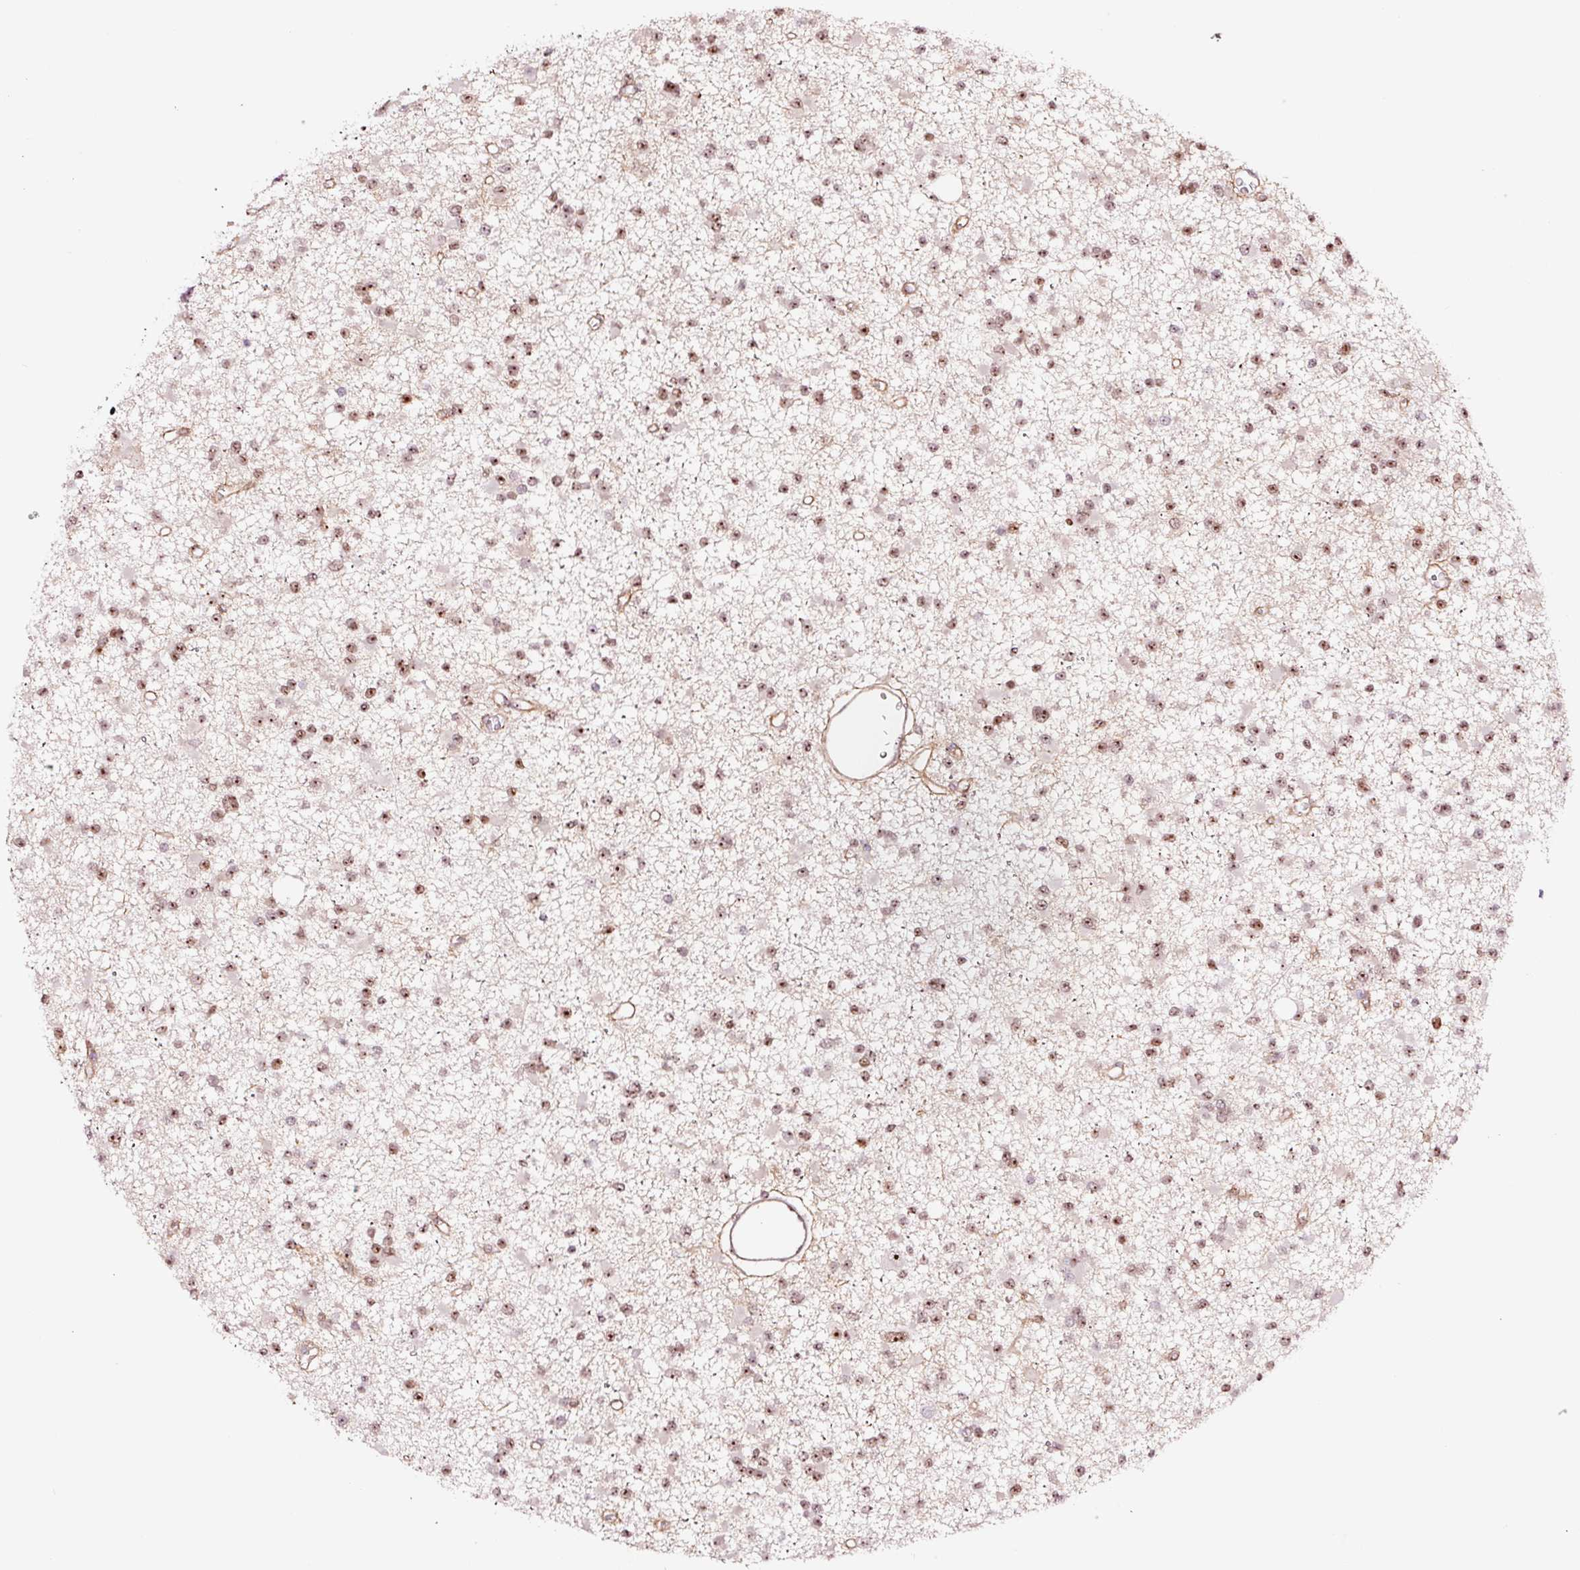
{"staining": {"intensity": "moderate", "quantity": ">75%", "location": "nuclear"}, "tissue": "glioma", "cell_type": "Tumor cells", "image_type": "cancer", "snomed": [{"axis": "morphology", "description": "Glioma, malignant, Low grade"}, {"axis": "topography", "description": "Brain"}], "caption": "Immunohistochemical staining of low-grade glioma (malignant) displays moderate nuclear protein positivity in about >75% of tumor cells.", "gene": "GNL3", "patient": {"sex": "female", "age": 22}}